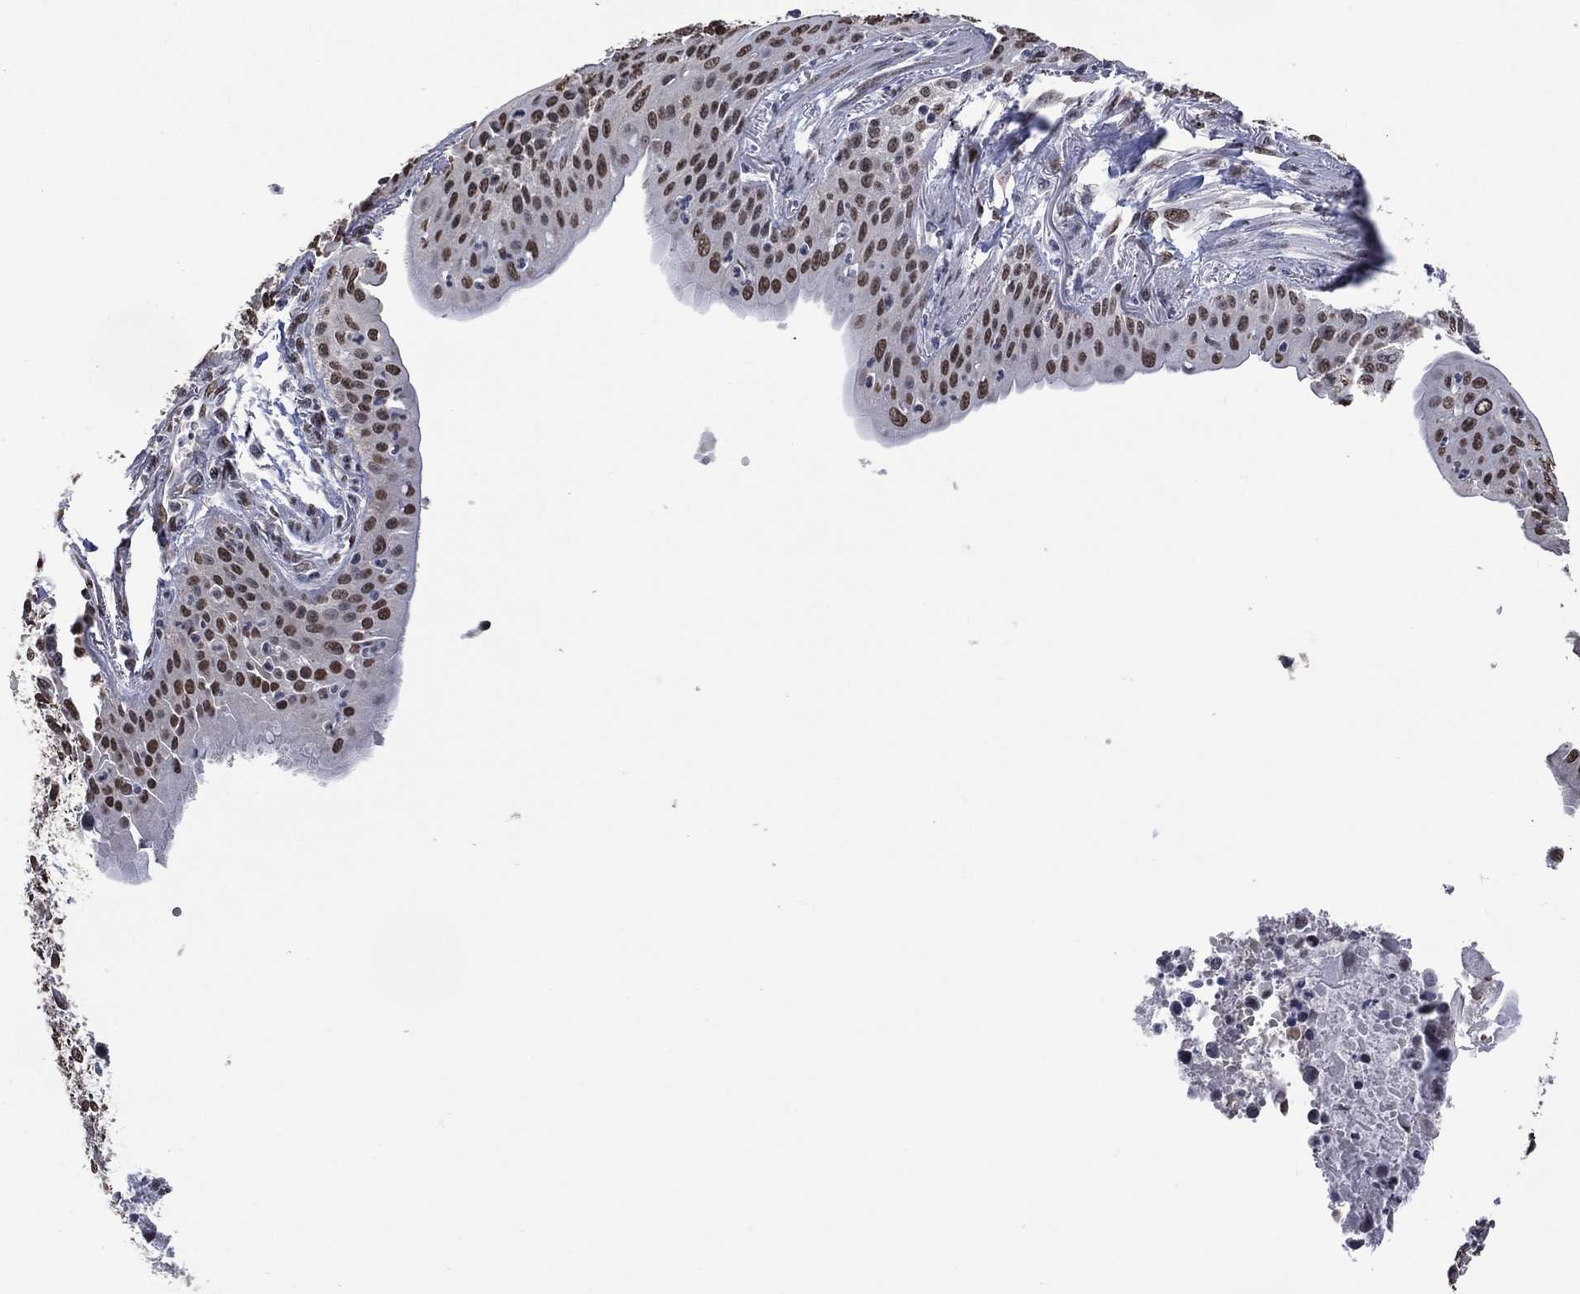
{"staining": {"intensity": "moderate", "quantity": "25%-75%", "location": "nuclear"}, "tissue": "lung cancer", "cell_type": "Tumor cells", "image_type": "cancer", "snomed": [{"axis": "morphology", "description": "Squamous cell carcinoma, NOS"}, {"axis": "topography", "description": "Lung"}], "caption": "Tumor cells exhibit medium levels of moderate nuclear staining in about 25%-75% of cells in squamous cell carcinoma (lung).", "gene": "EHMT1", "patient": {"sex": "male", "age": 73}}